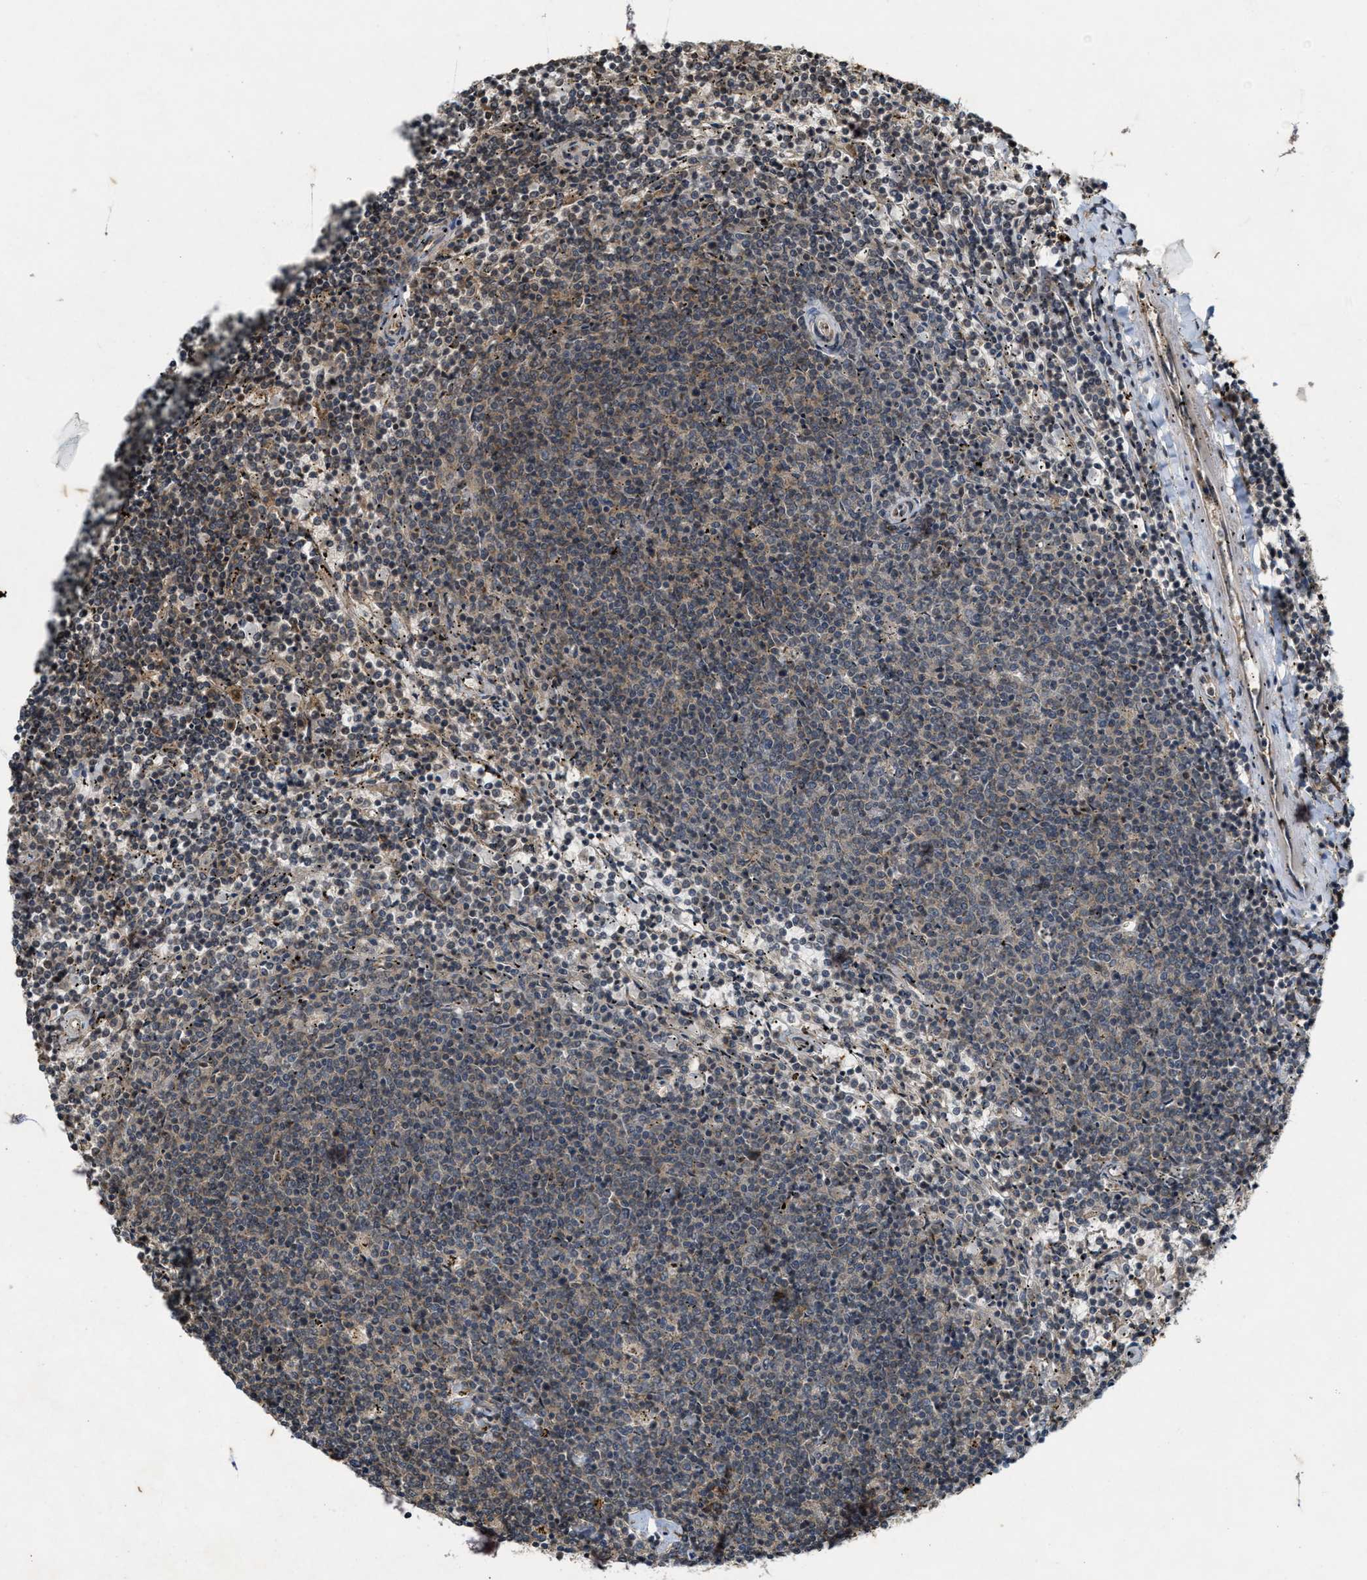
{"staining": {"intensity": "weak", "quantity": ">75%", "location": "cytoplasmic/membranous"}, "tissue": "lymphoma", "cell_type": "Tumor cells", "image_type": "cancer", "snomed": [{"axis": "morphology", "description": "Malignant lymphoma, non-Hodgkin's type, Low grade"}, {"axis": "topography", "description": "Spleen"}], "caption": "A brown stain labels weak cytoplasmic/membranous expression of a protein in human lymphoma tumor cells.", "gene": "KIF21A", "patient": {"sex": "female", "age": 50}}